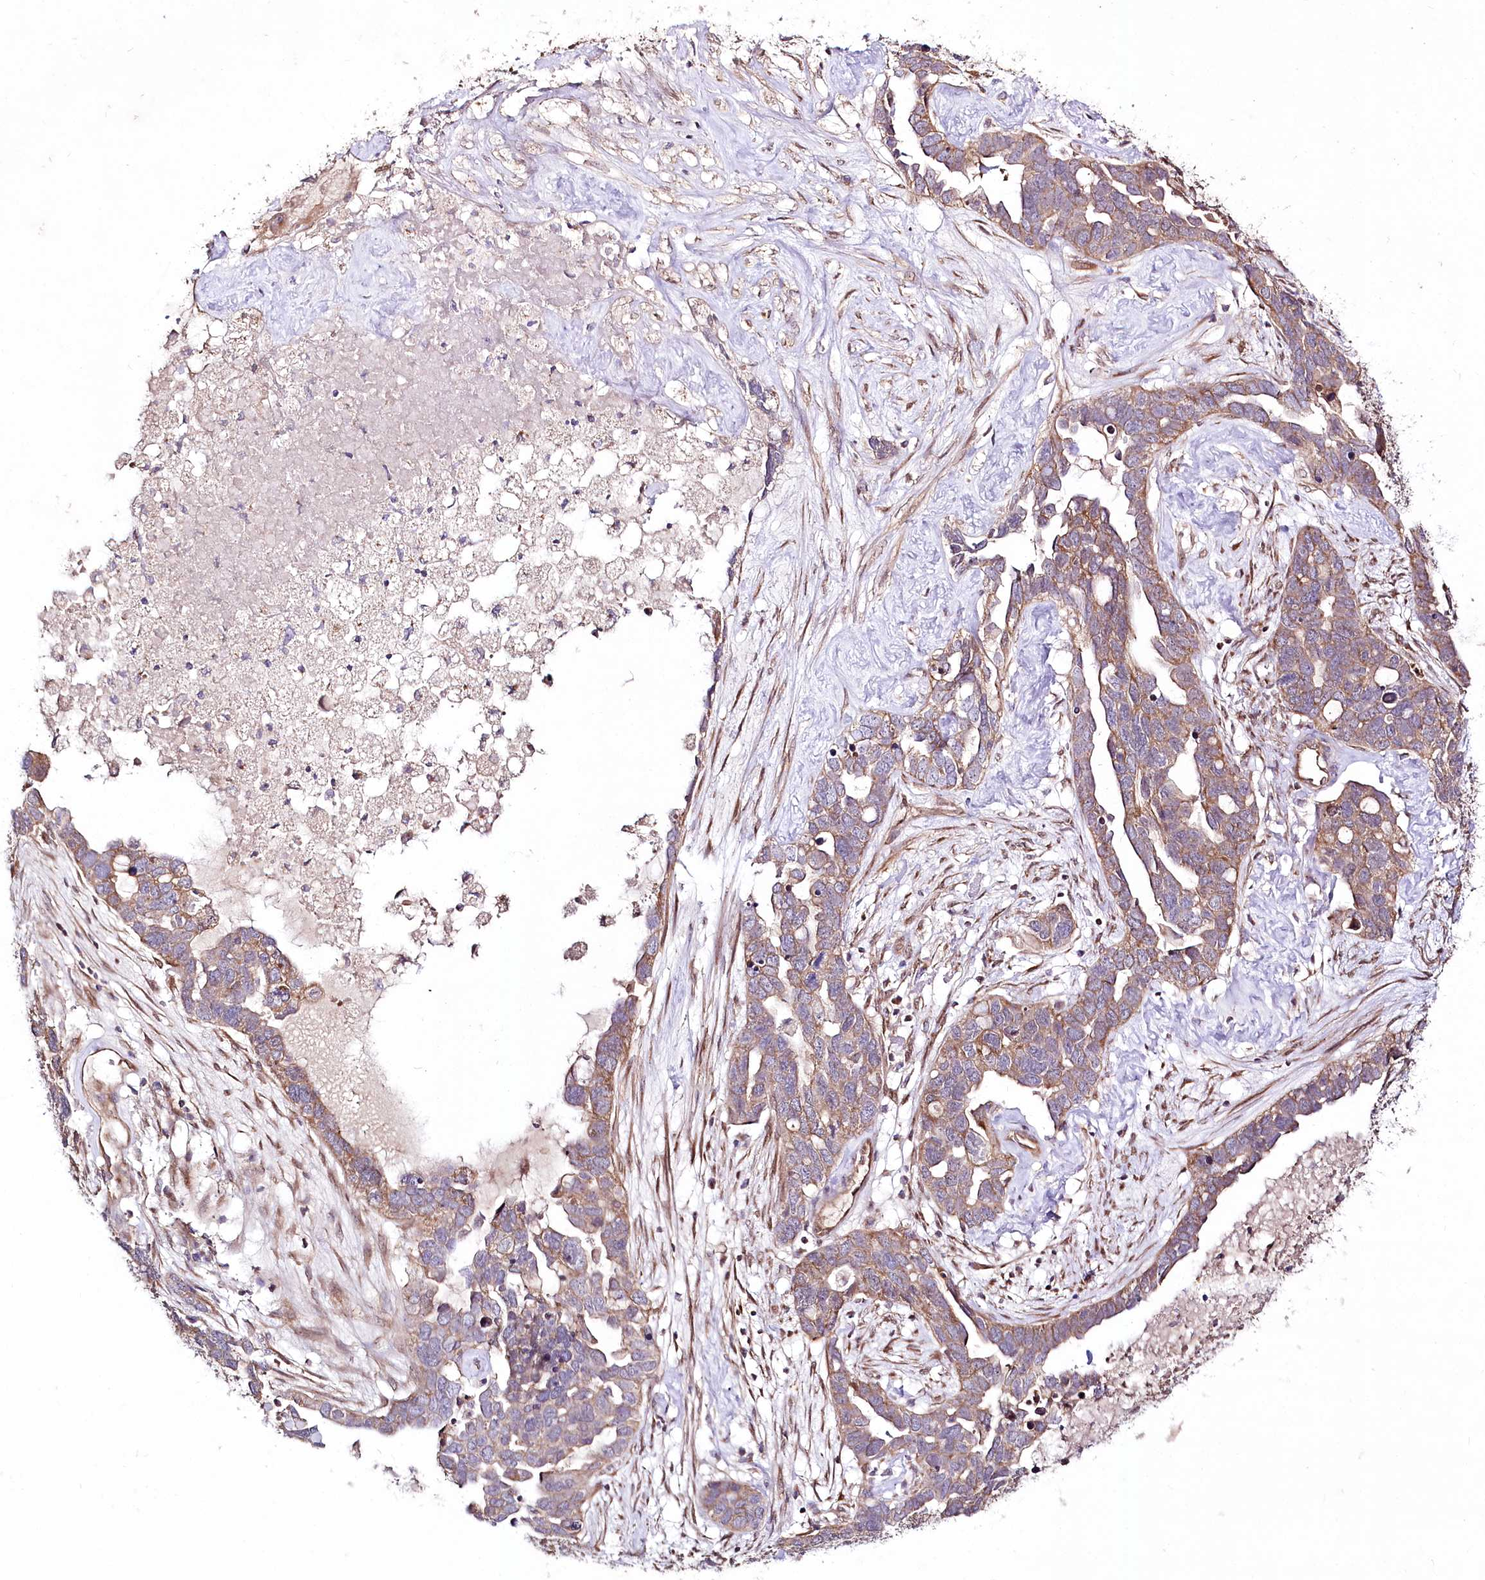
{"staining": {"intensity": "moderate", "quantity": "25%-75%", "location": "cytoplasmic/membranous"}, "tissue": "ovarian cancer", "cell_type": "Tumor cells", "image_type": "cancer", "snomed": [{"axis": "morphology", "description": "Cystadenocarcinoma, serous, NOS"}, {"axis": "topography", "description": "Ovary"}], "caption": "Immunohistochemical staining of human serous cystadenocarcinoma (ovarian) exhibits moderate cytoplasmic/membranous protein expression in about 25%-75% of tumor cells. (brown staining indicates protein expression, while blue staining denotes nuclei).", "gene": "REXO2", "patient": {"sex": "female", "age": 54}}